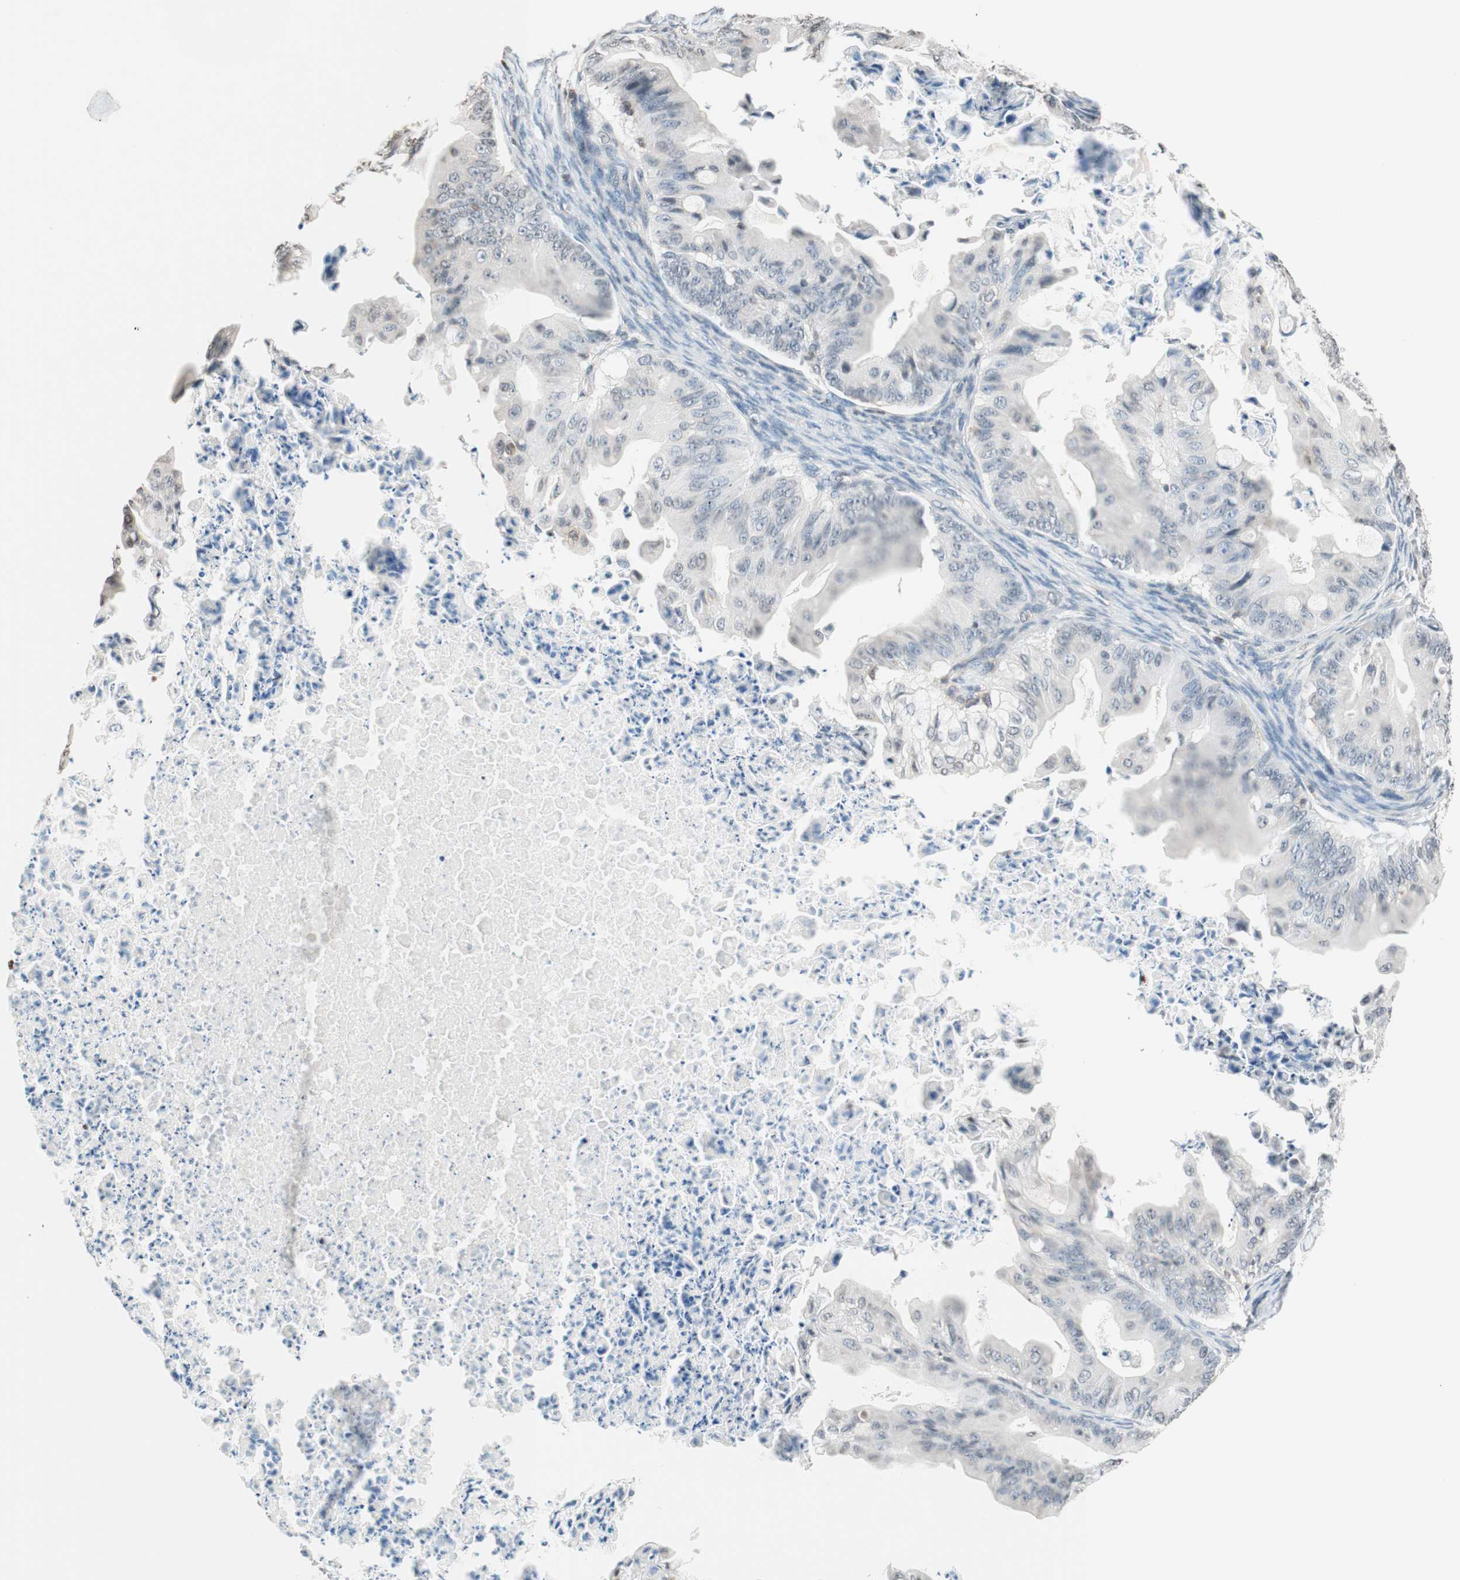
{"staining": {"intensity": "negative", "quantity": "none", "location": "none"}, "tissue": "ovarian cancer", "cell_type": "Tumor cells", "image_type": "cancer", "snomed": [{"axis": "morphology", "description": "Cystadenocarcinoma, mucinous, NOS"}, {"axis": "topography", "description": "Ovary"}], "caption": "Immunohistochemistry micrograph of human mucinous cystadenocarcinoma (ovarian) stained for a protein (brown), which shows no expression in tumor cells.", "gene": "WIPF1", "patient": {"sex": "female", "age": 37}}